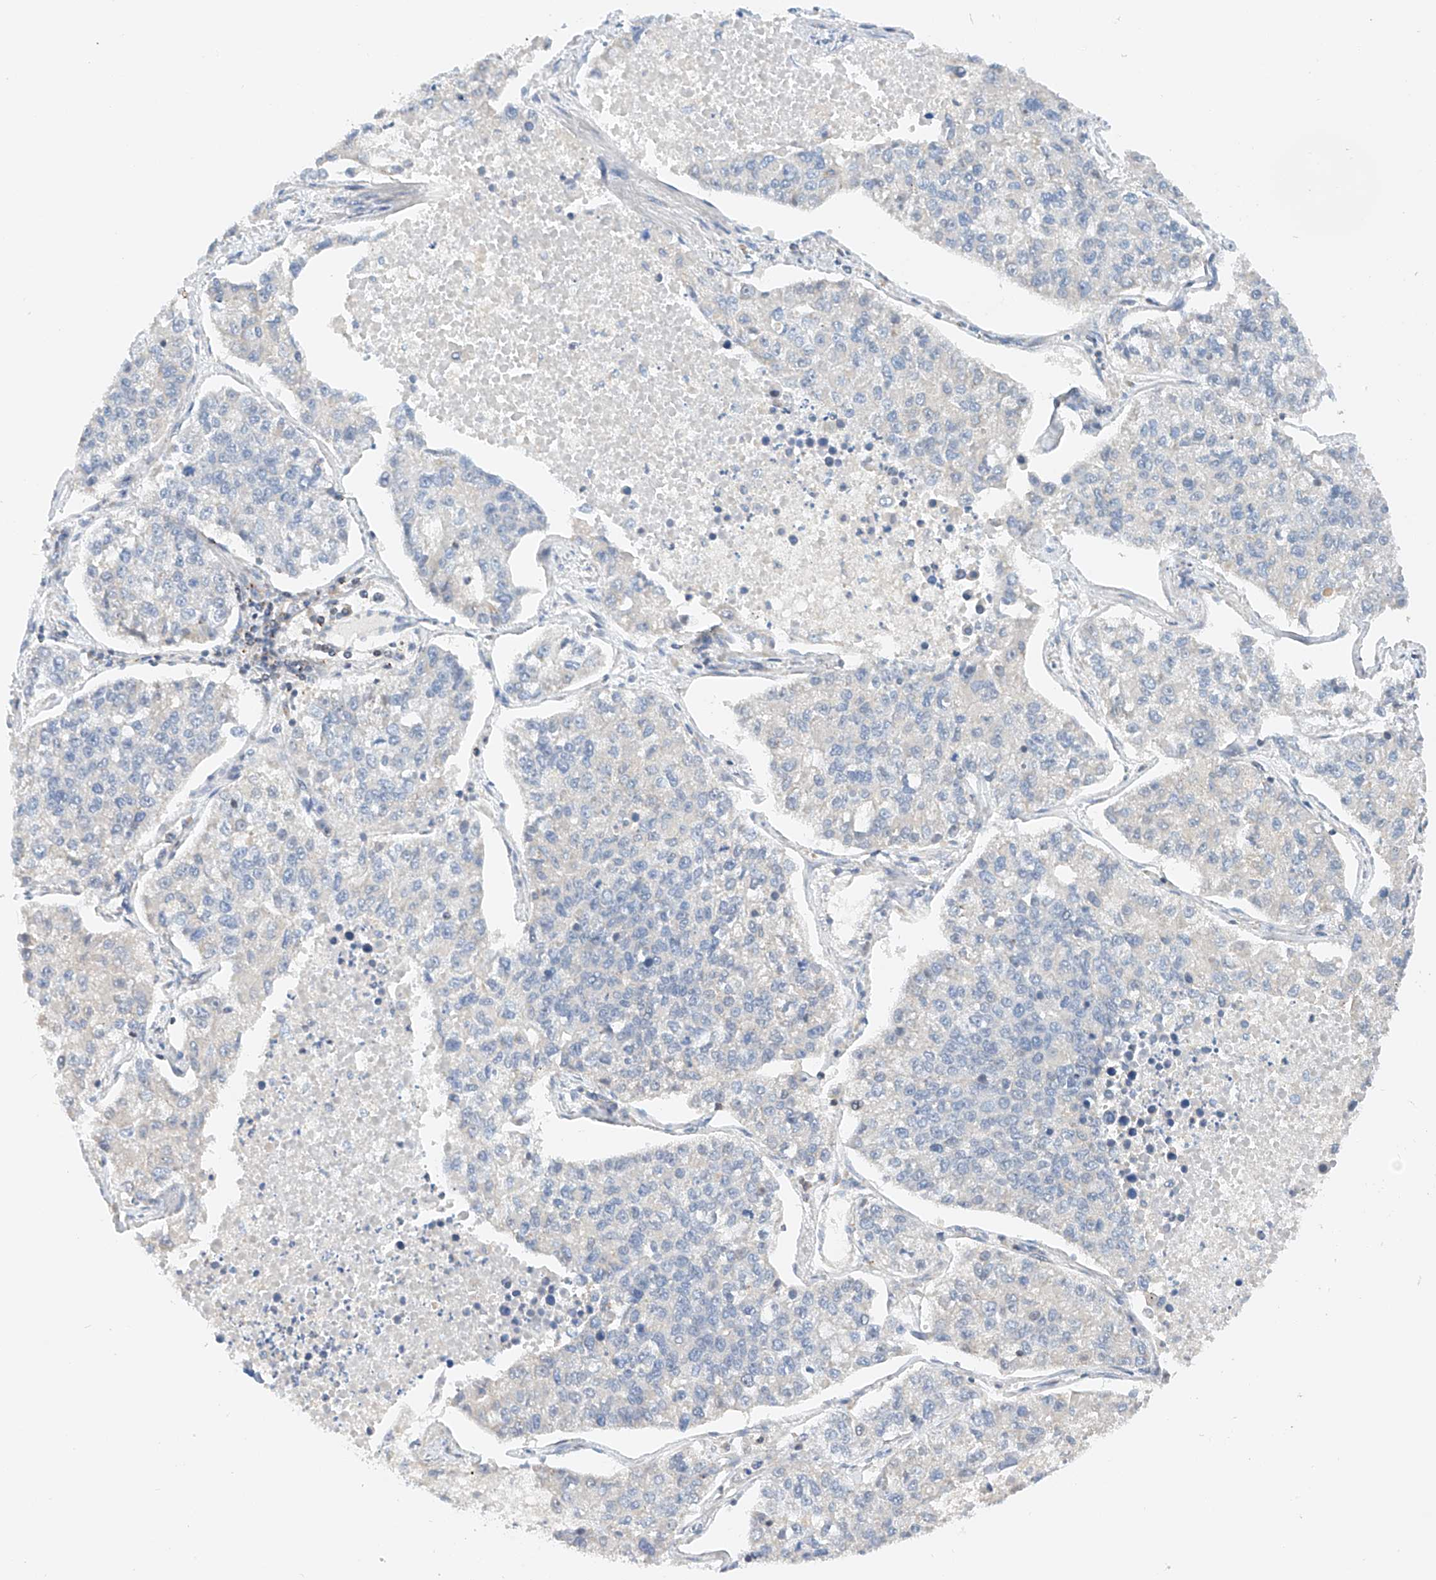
{"staining": {"intensity": "negative", "quantity": "none", "location": "none"}, "tissue": "lung cancer", "cell_type": "Tumor cells", "image_type": "cancer", "snomed": [{"axis": "morphology", "description": "Adenocarcinoma, NOS"}, {"axis": "topography", "description": "Lung"}], "caption": "The histopathology image demonstrates no significant staining in tumor cells of lung adenocarcinoma.", "gene": "MFN2", "patient": {"sex": "male", "age": 49}}